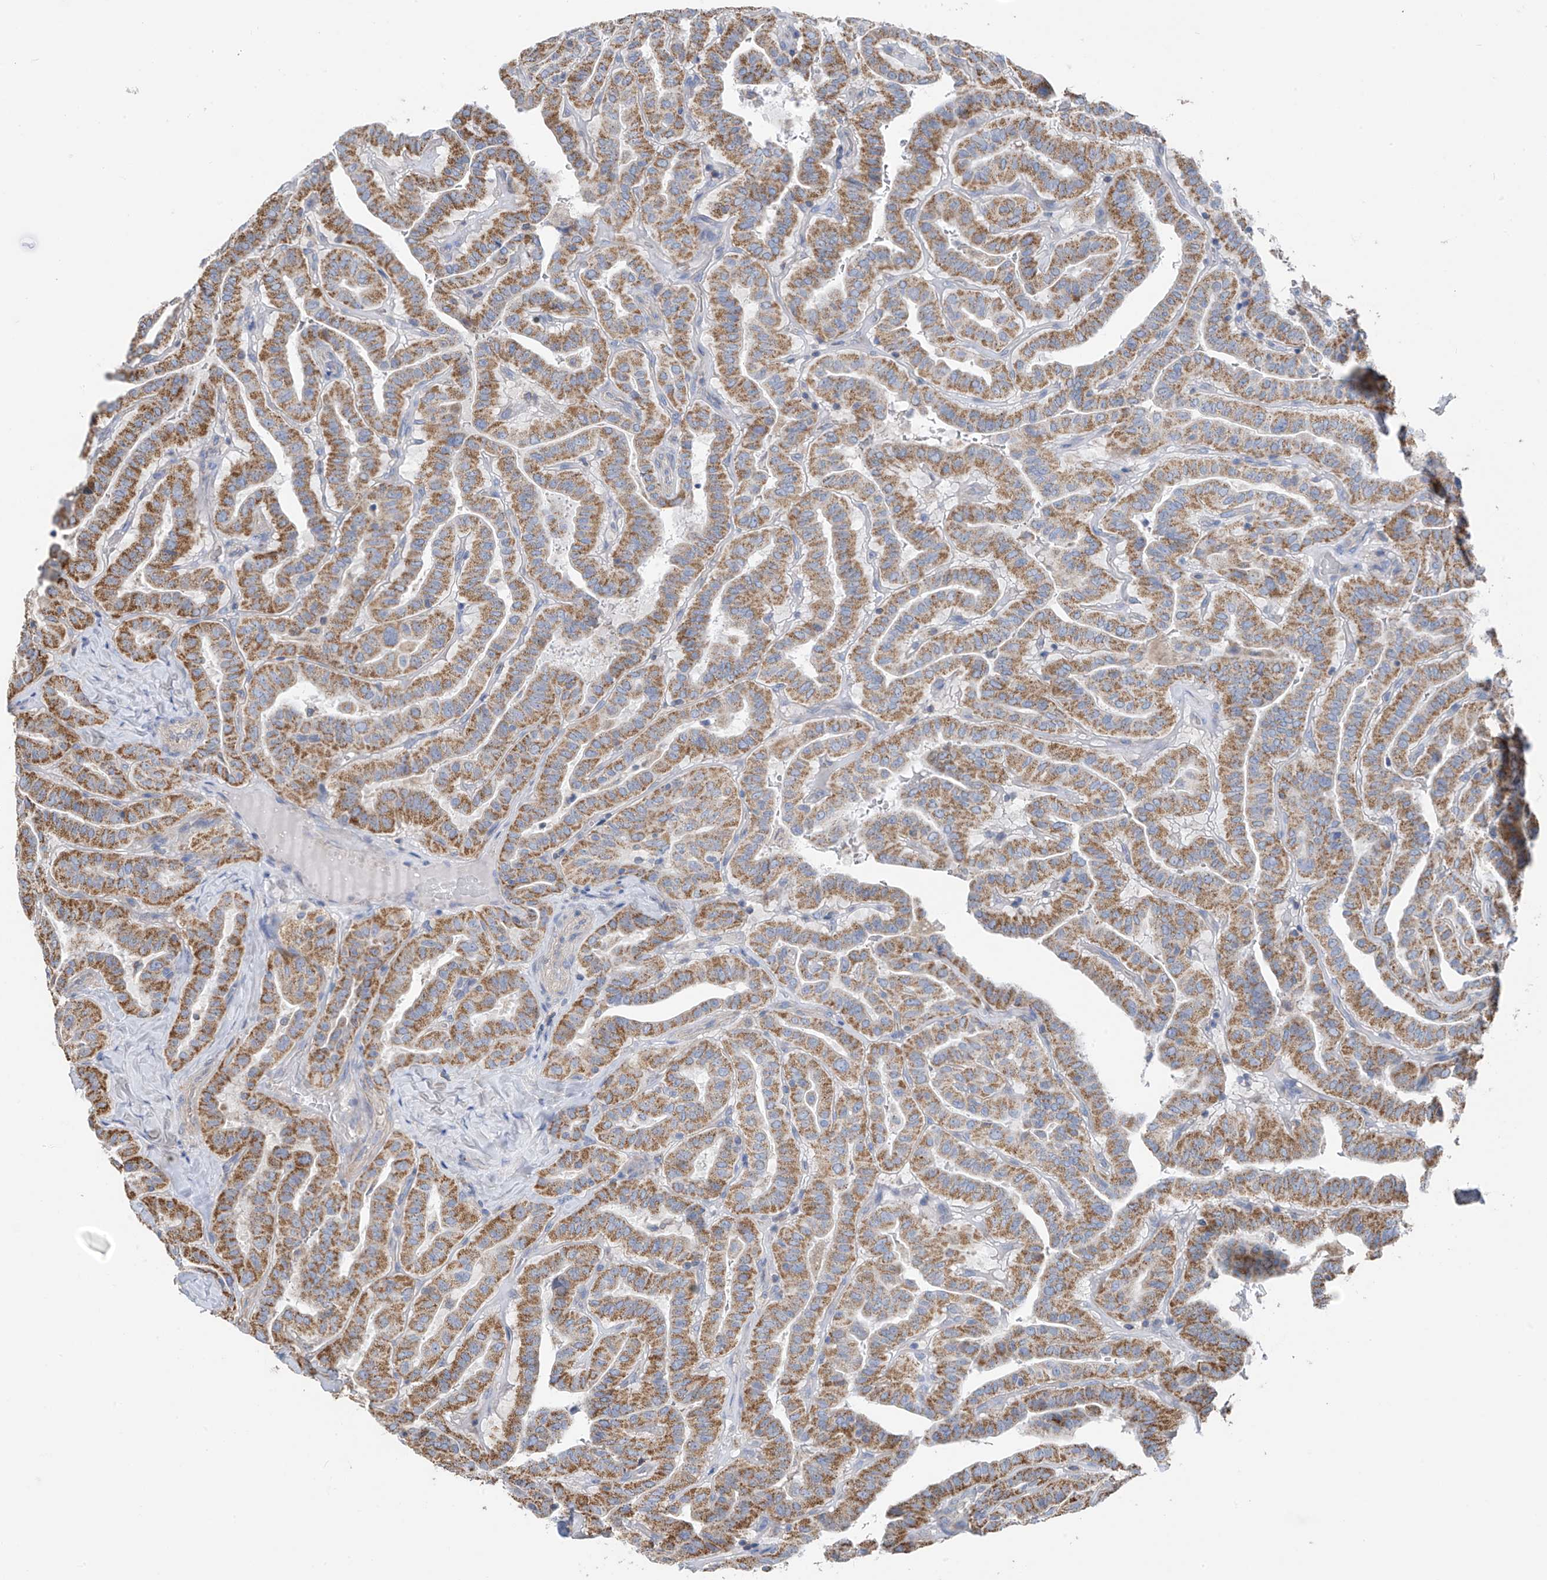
{"staining": {"intensity": "moderate", "quantity": ">75%", "location": "cytoplasmic/membranous"}, "tissue": "thyroid cancer", "cell_type": "Tumor cells", "image_type": "cancer", "snomed": [{"axis": "morphology", "description": "Papillary adenocarcinoma, NOS"}, {"axis": "topography", "description": "Thyroid gland"}], "caption": "Immunohistochemistry (DAB) staining of human thyroid papillary adenocarcinoma reveals moderate cytoplasmic/membranous protein expression in about >75% of tumor cells.", "gene": "SYN3", "patient": {"sex": "male", "age": 77}}